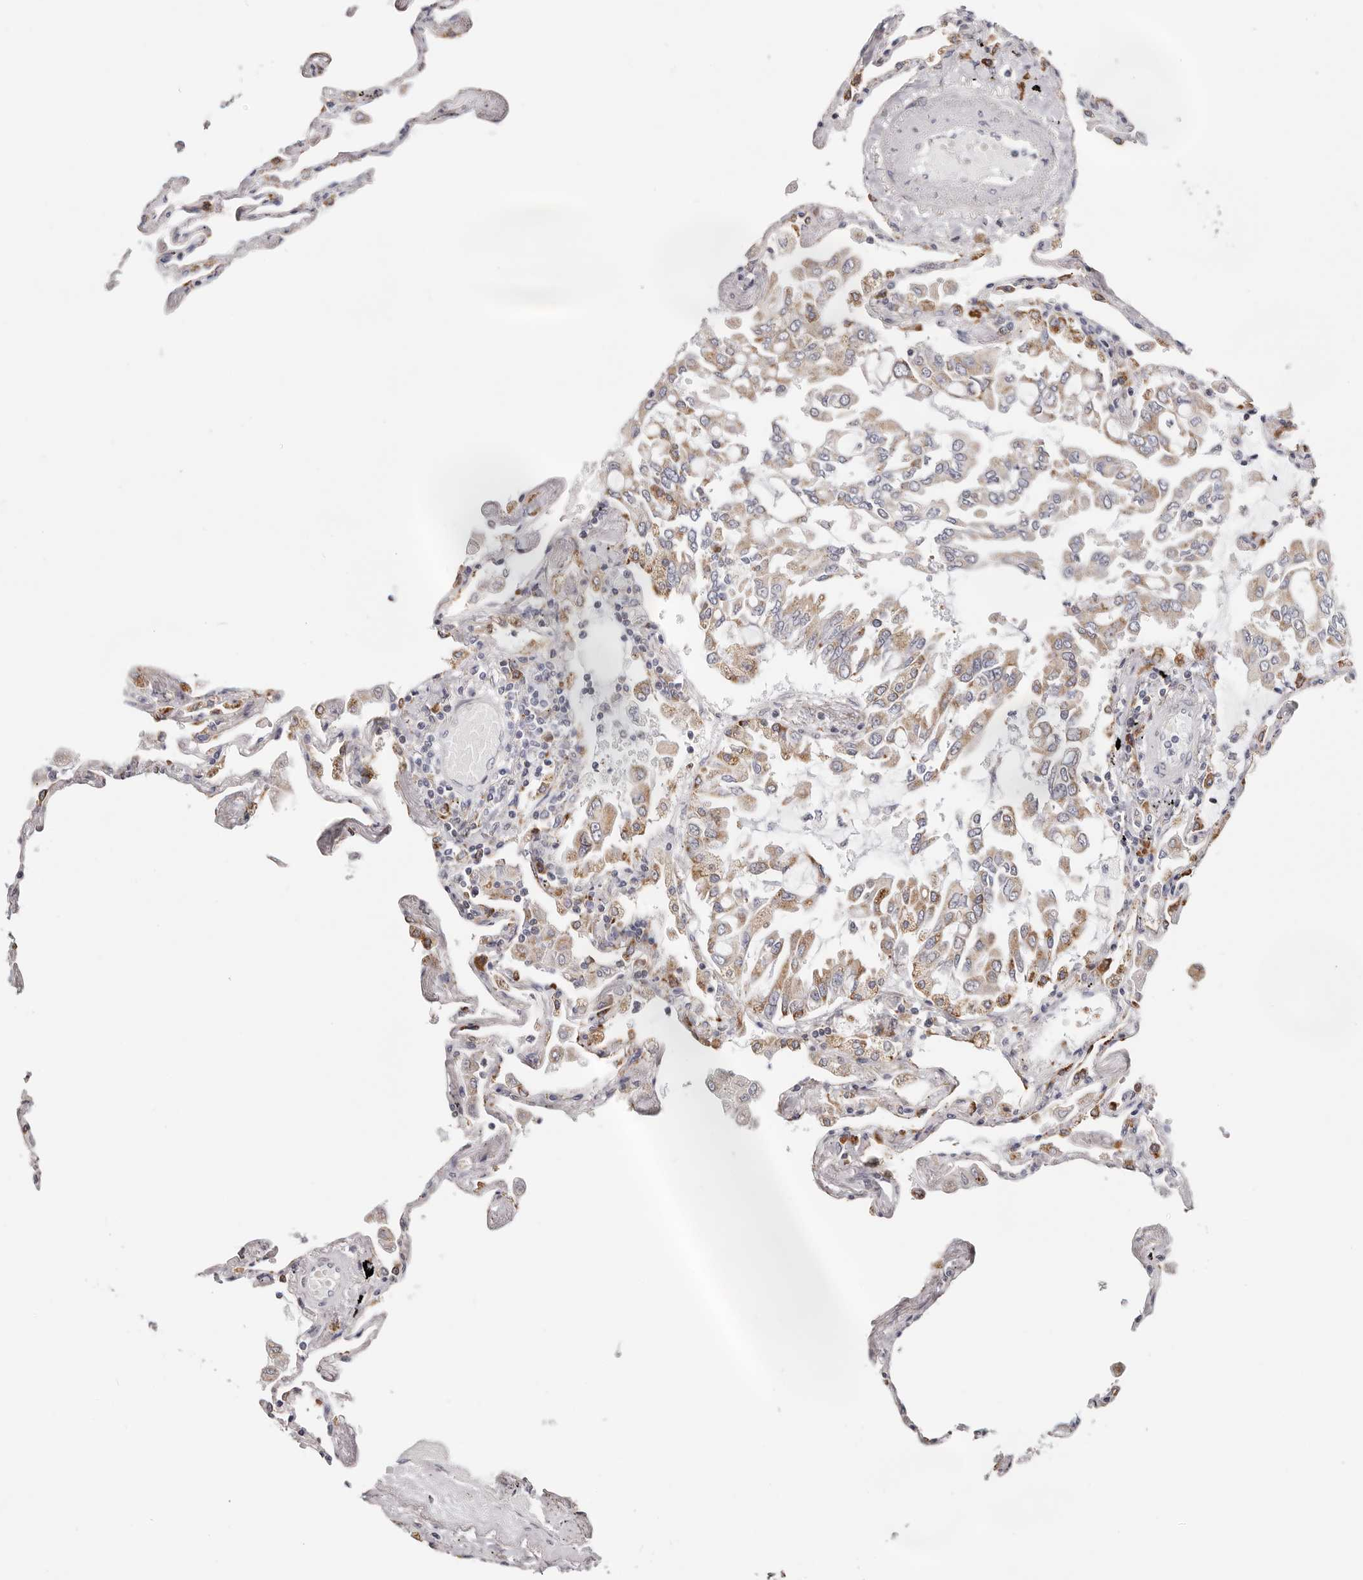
{"staining": {"intensity": "moderate", "quantity": "<25%", "location": "cytoplasmic/membranous"}, "tissue": "lung", "cell_type": "Alveolar cells", "image_type": "normal", "snomed": [{"axis": "morphology", "description": "Normal tissue, NOS"}, {"axis": "topography", "description": "Lung"}], "caption": "IHC (DAB) staining of benign lung shows moderate cytoplasmic/membranous protein positivity in about <25% of alveolar cells. Nuclei are stained in blue.", "gene": "IL32", "patient": {"sex": "female", "age": 67}}